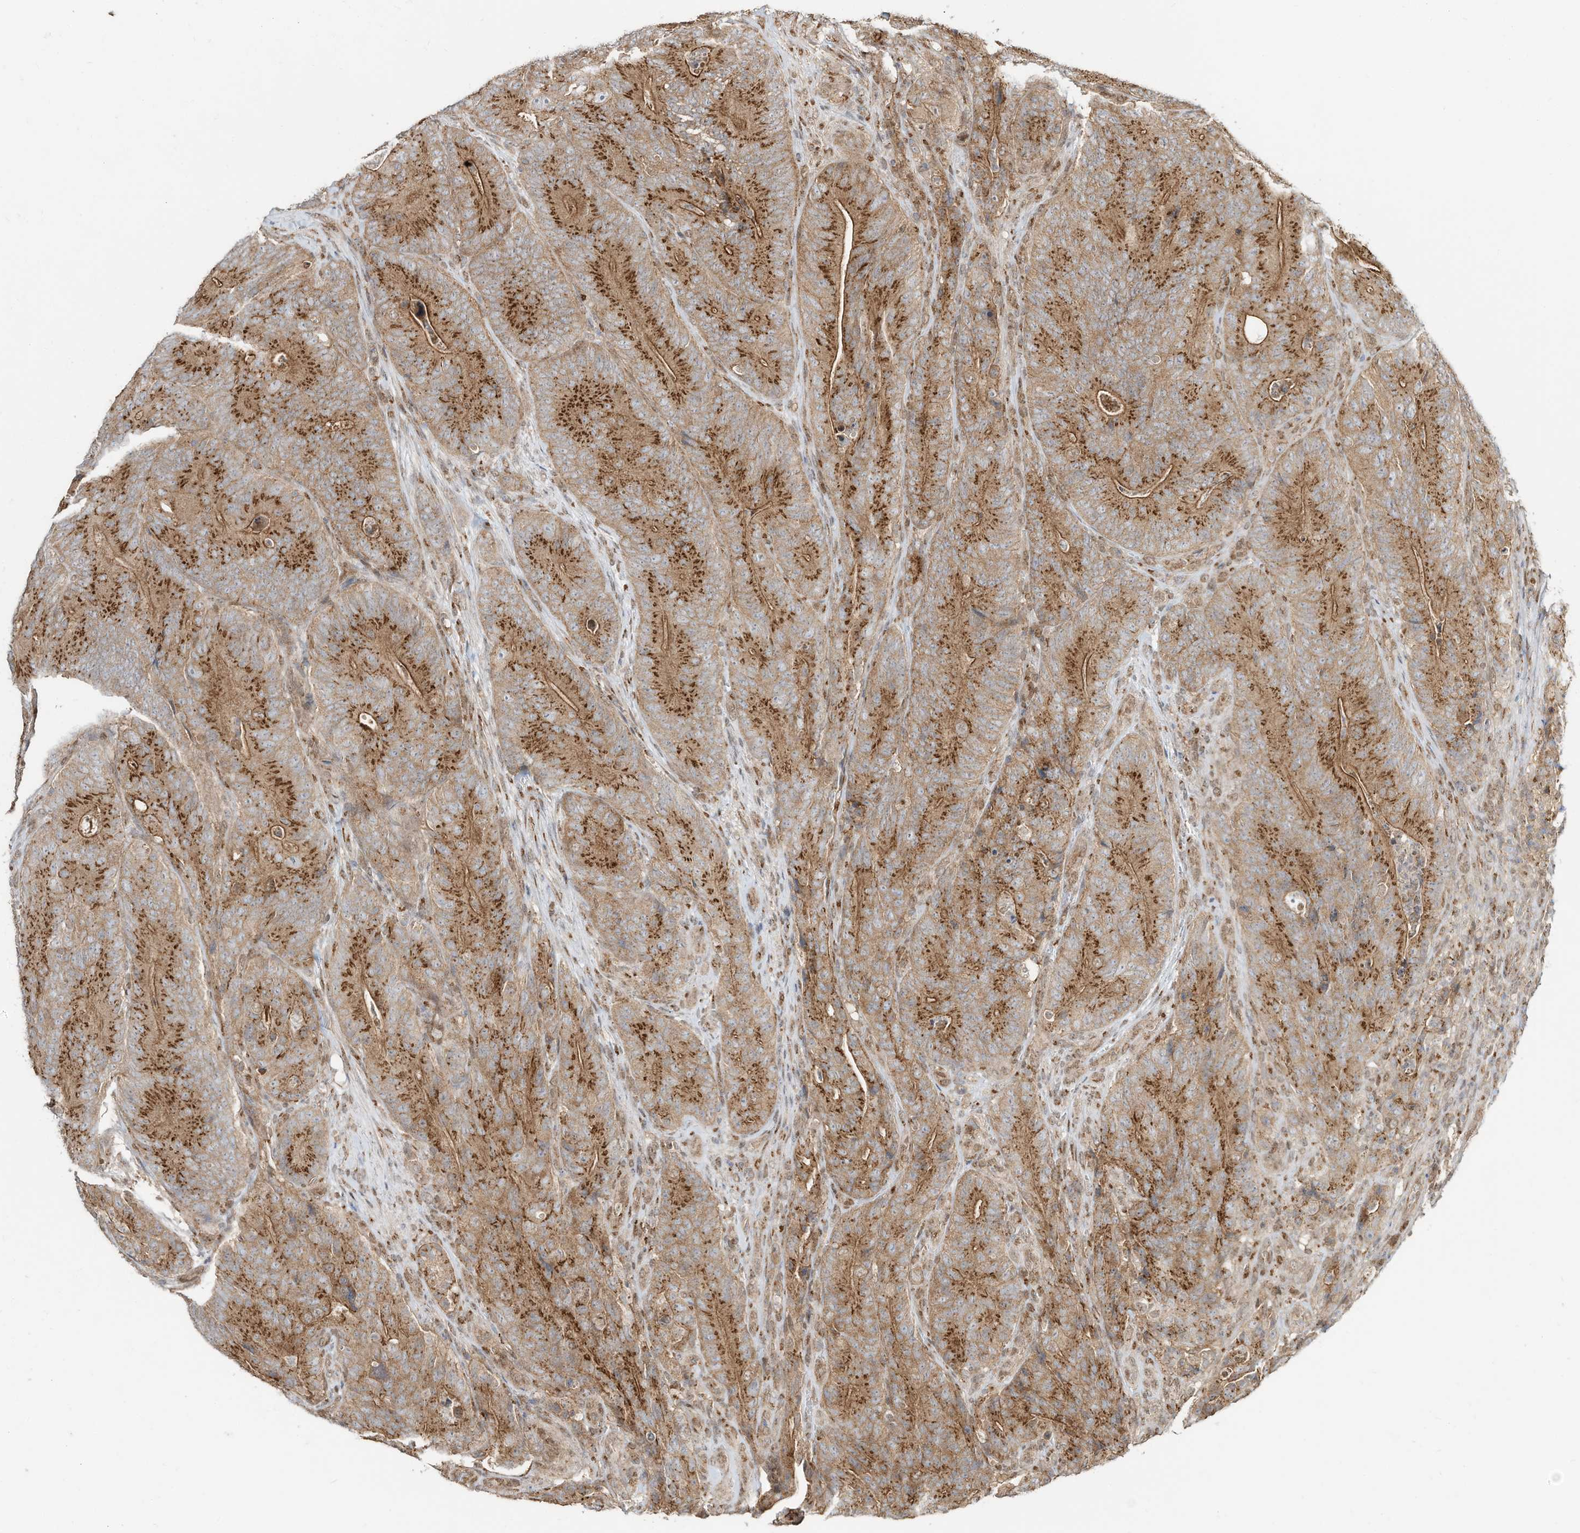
{"staining": {"intensity": "moderate", "quantity": ">75%", "location": "cytoplasmic/membranous"}, "tissue": "colorectal cancer", "cell_type": "Tumor cells", "image_type": "cancer", "snomed": [{"axis": "morphology", "description": "Normal tissue, NOS"}, {"axis": "topography", "description": "Colon"}], "caption": "Colorectal cancer stained with a protein marker shows moderate staining in tumor cells.", "gene": "CUX1", "patient": {"sex": "female", "age": 82}}